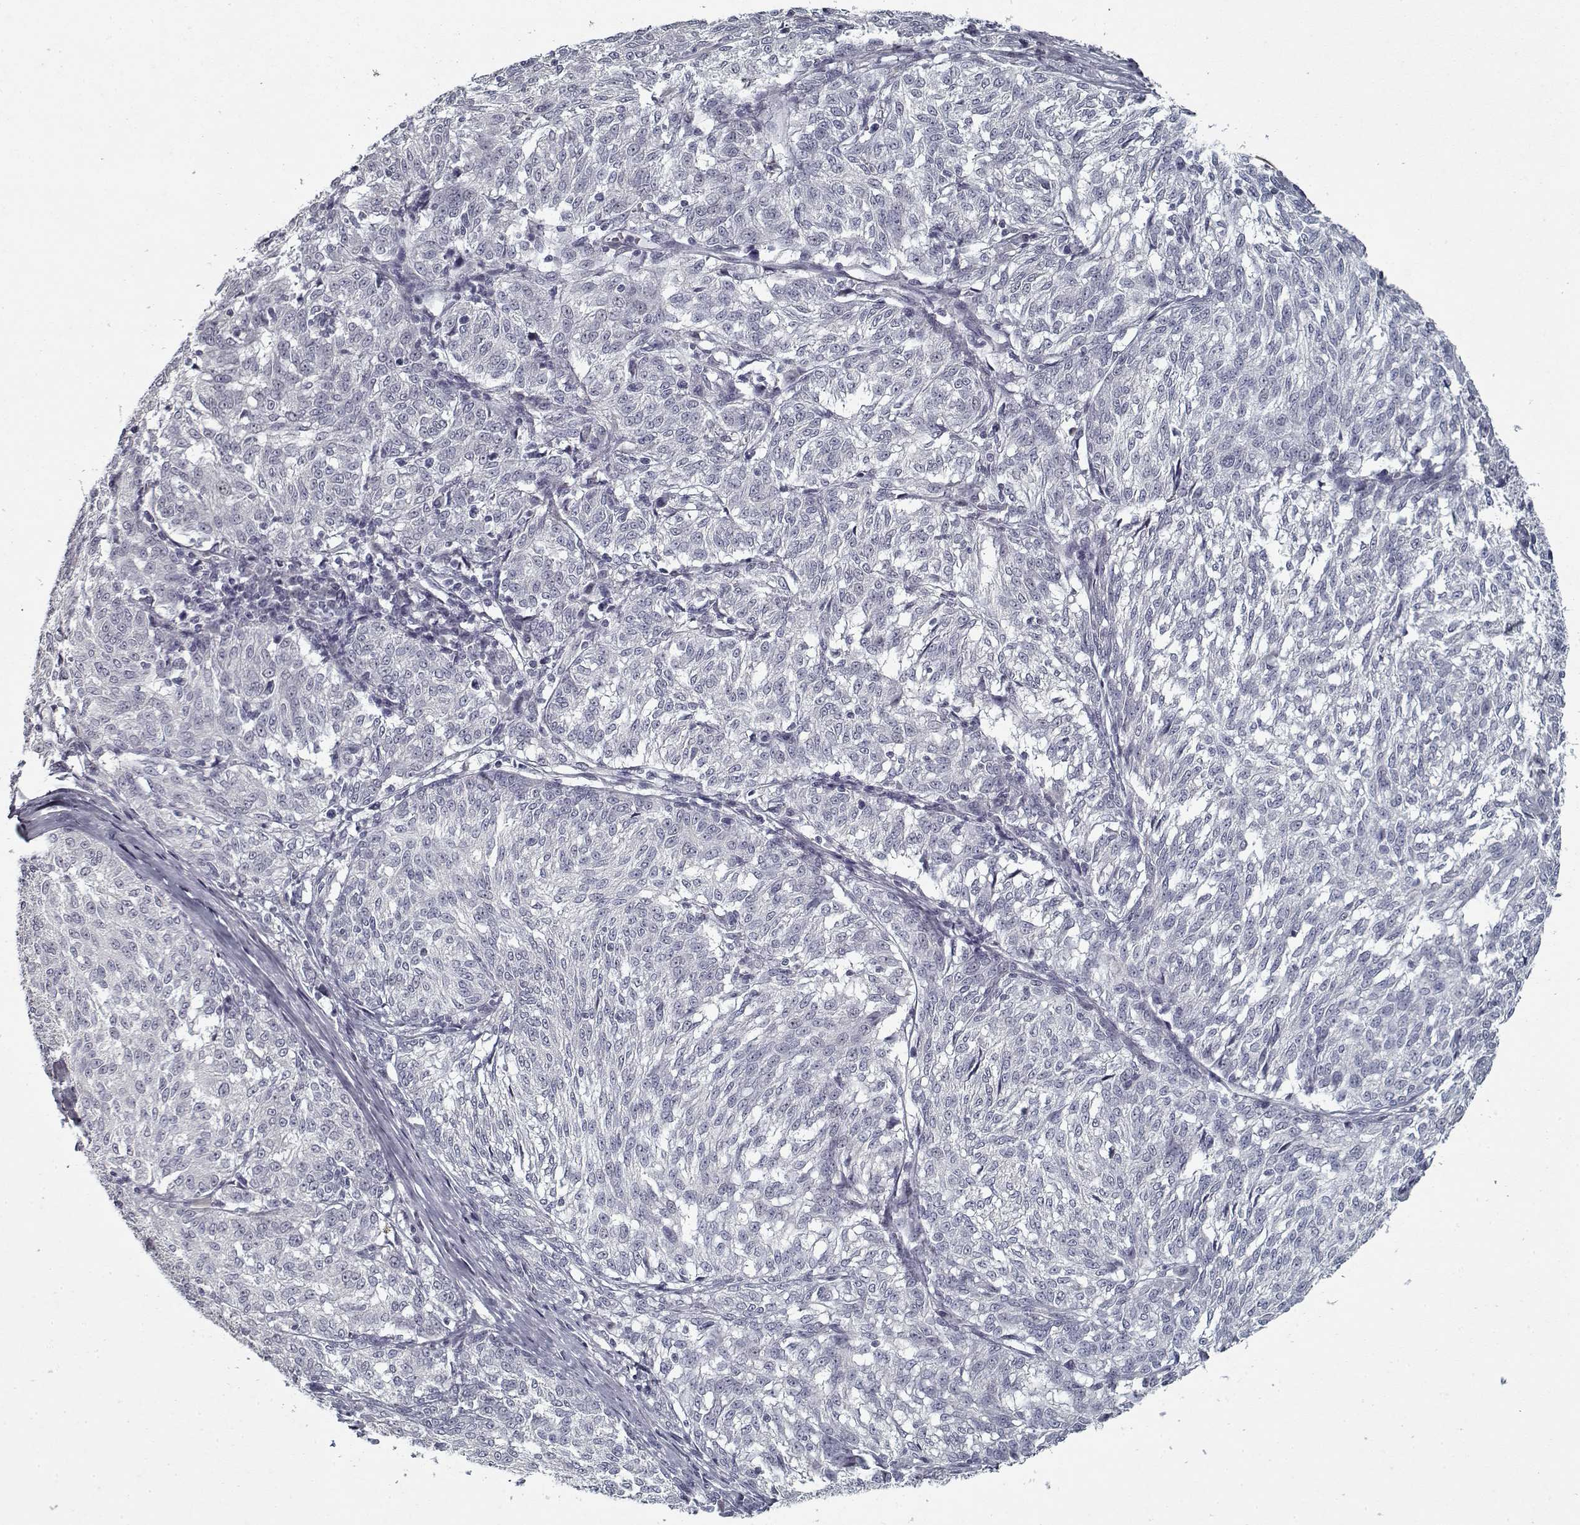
{"staining": {"intensity": "negative", "quantity": "none", "location": "none"}, "tissue": "melanoma", "cell_type": "Tumor cells", "image_type": "cancer", "snomed": [{"axis": "morphology", "description": "Malignant melanoma, NOS"}, {"axis": "topography", "description": "Skin"}], "caption": "This is an immunohistochemistry (IHC) micrograph of melanoma. There is no expression in tumor cells.", "gene": "GAD2", "patient": {"sex": "female", "age": 72}}